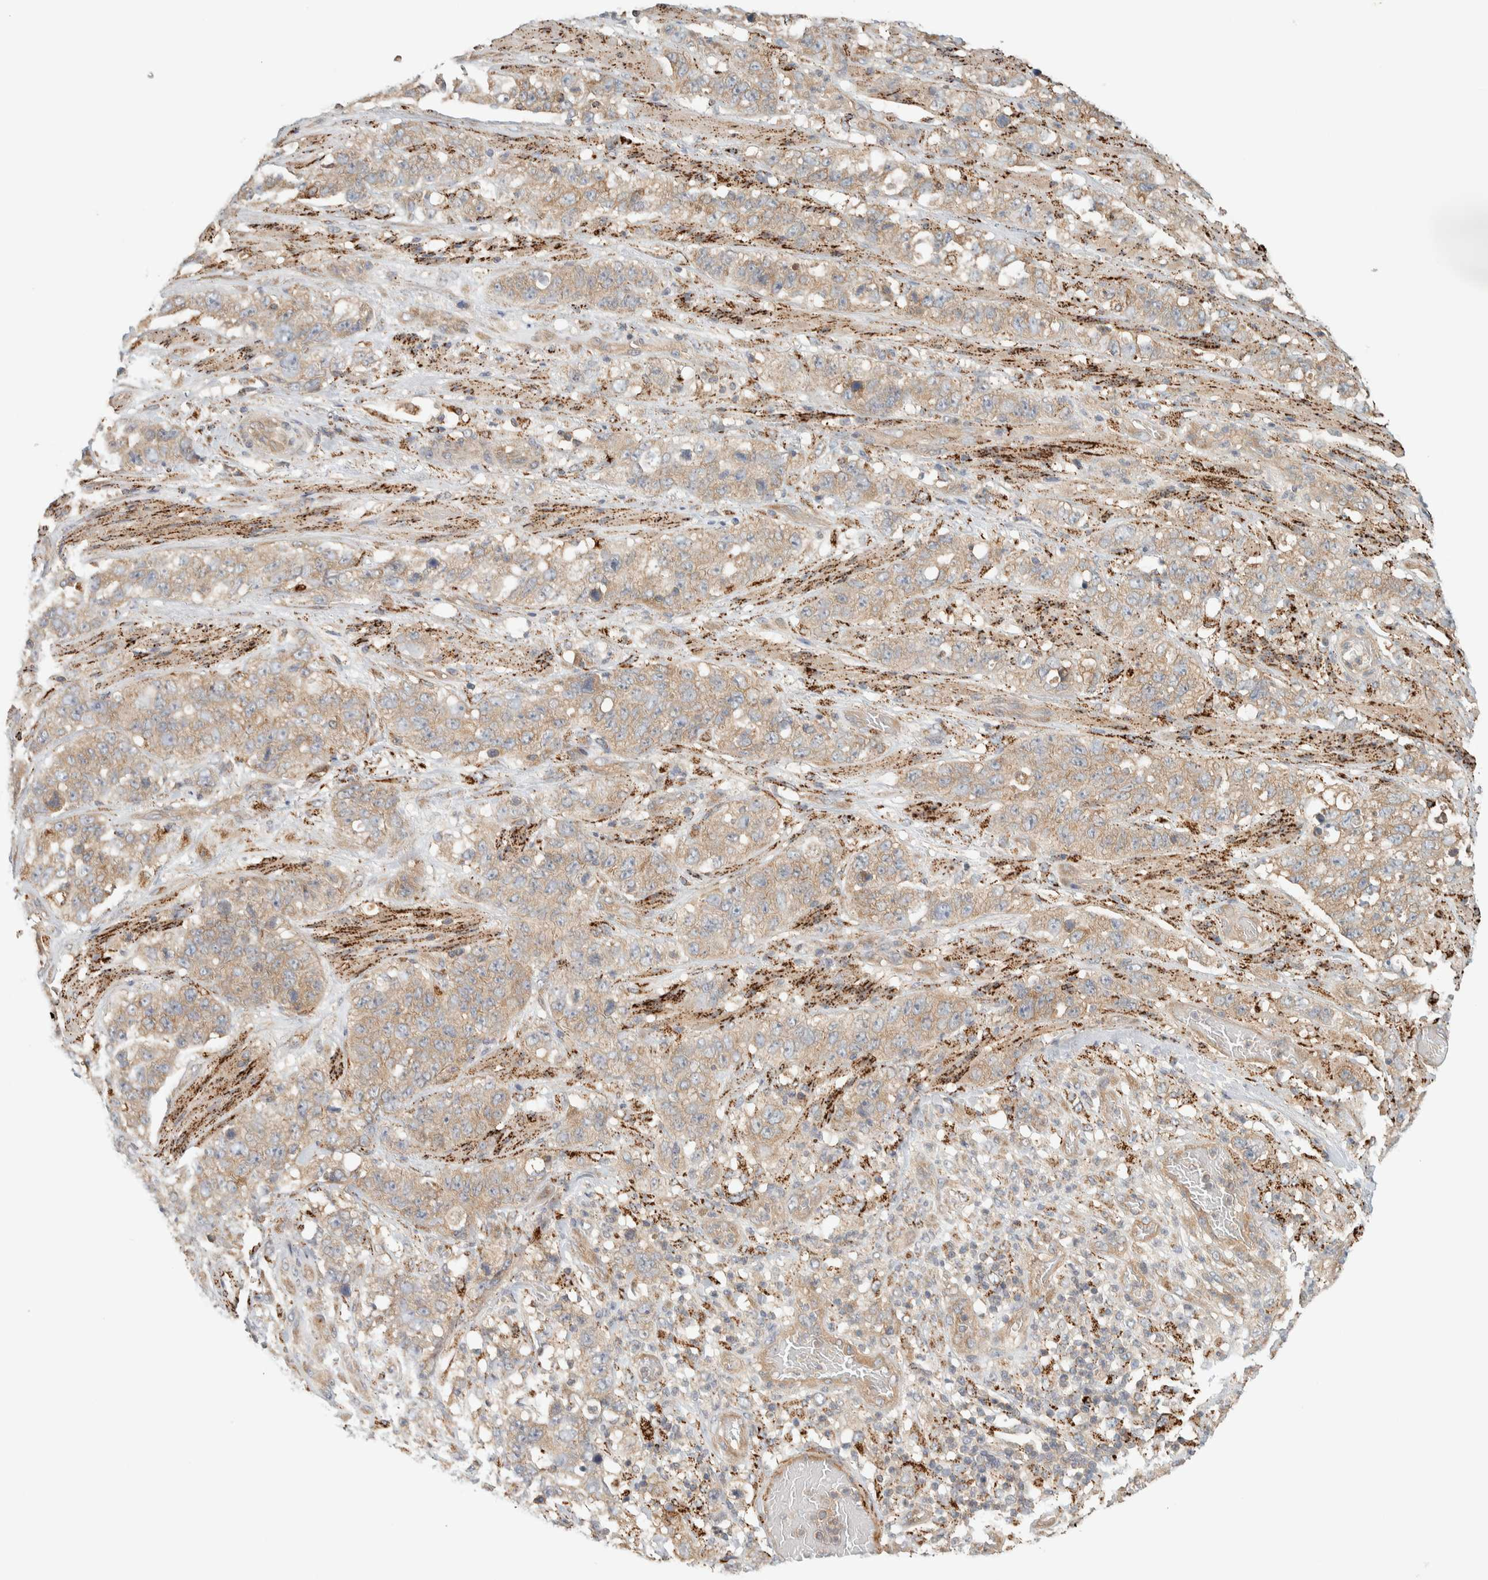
{"staining": {"intensity": "weak", "quantity": ">75%", "location": "cytoplasmic/membranous"}, "tissue": "stomach cancer", "cell_type": "Tumor cells", "image_type": "cancer", "snomed": [{"axis": "morphology", "description": "Adenocarcinoma, NOS"}, {"axis": "topography", "description": "Stomach"}], "caption": "Brown immunohistochemical staining in stomach adenocarcinoma exhibits weak cytoplasmic/membranous staining in about >75% of tumor cells. (DAB = brown stain, brightfield microscopy at high magnification).", "gene": "FAM167A", "patient": {"sex": "male", "age": 48}}